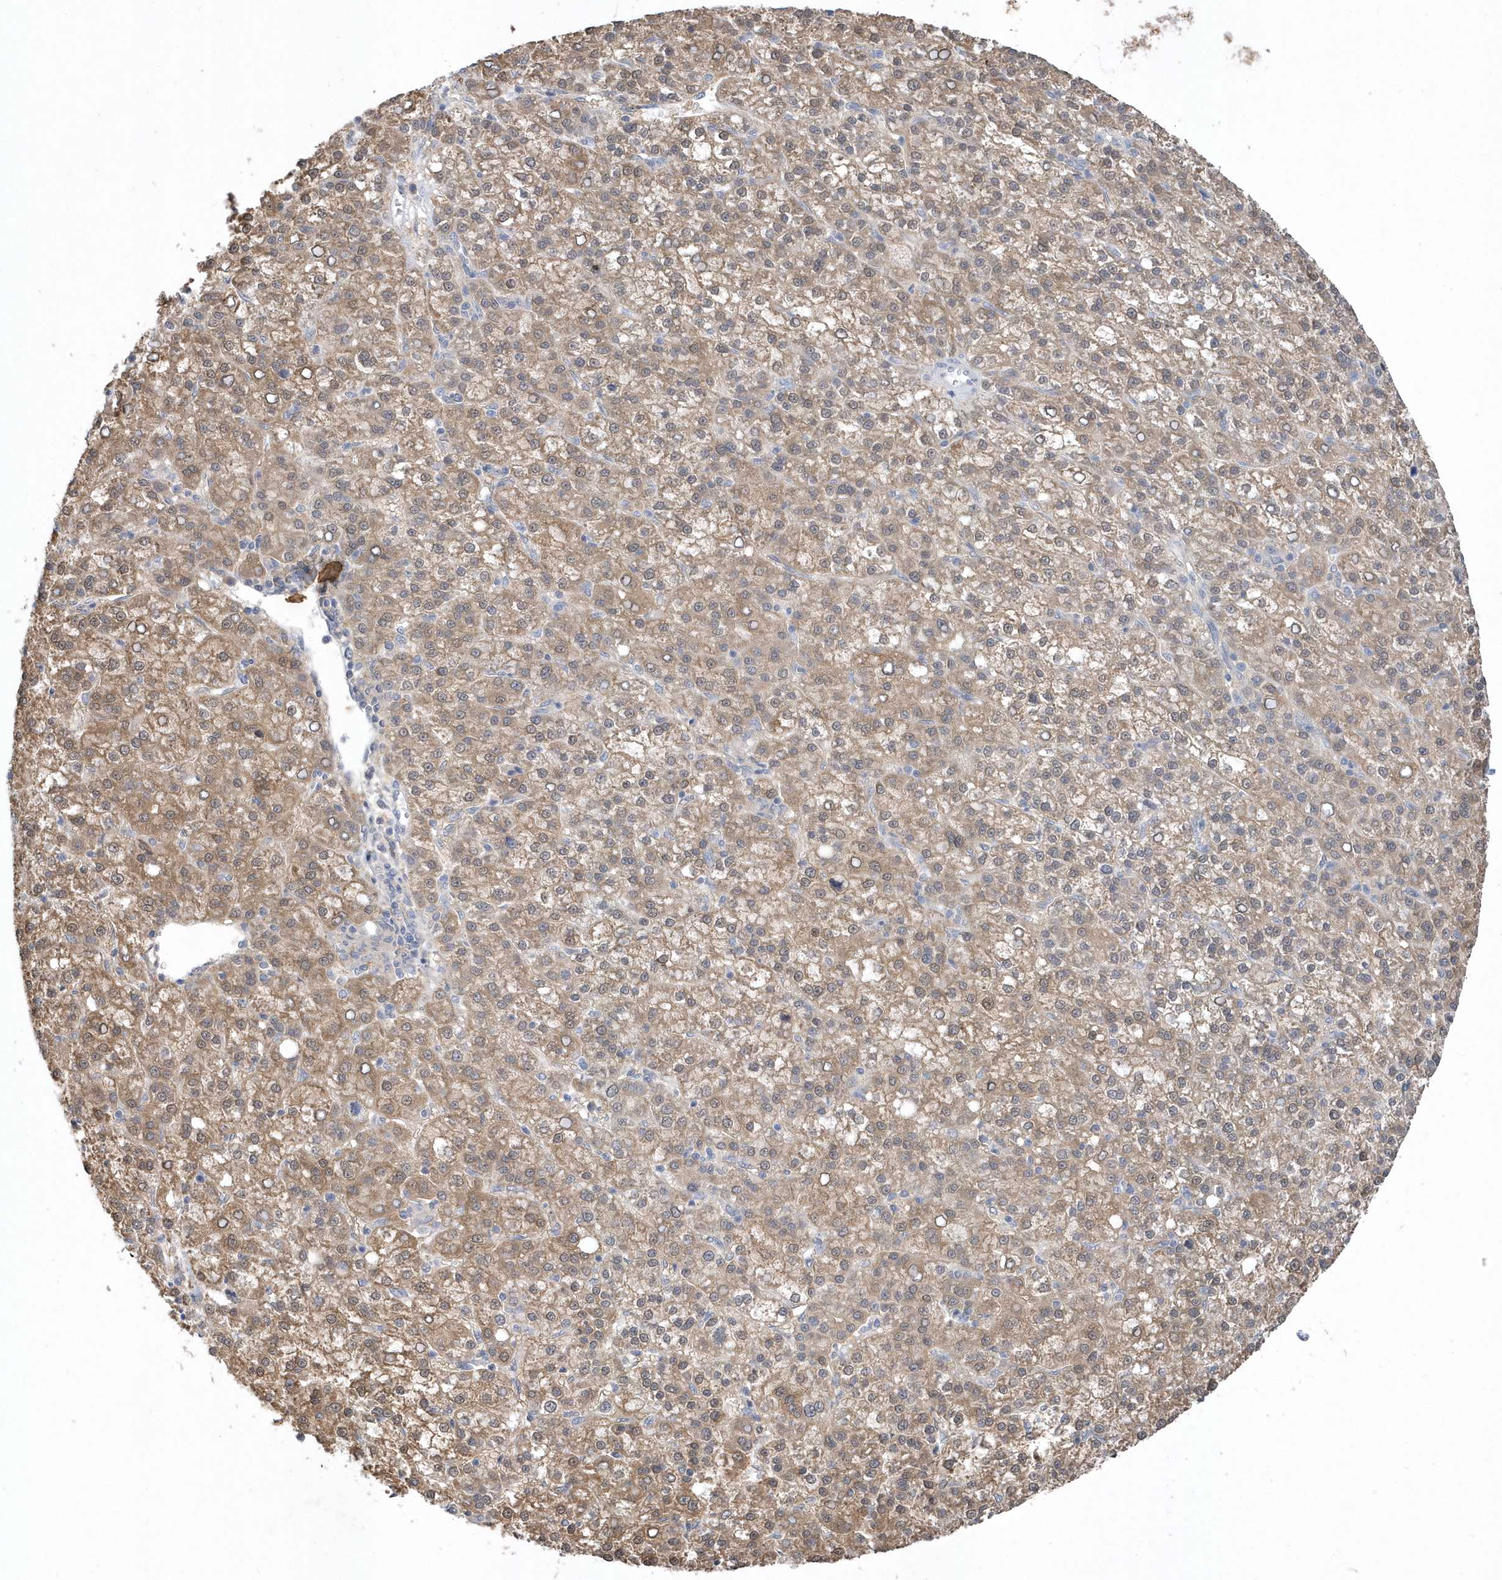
{"staining": {"intensity": "moderate", "quantity": ">75%", "location": "cytoplasmic/membranous"}, "tissue": "liver cancer", "cell_type": "Tumor cells", "image_type": "cancer", "snomed": [{"axis": "morphology", "description": "Carcinoma, Hepatocellular, NOS"}, {"axis": "topography", "description": "Liver"}], "caption": "Protein staining exhibits moderate cytoplasmic/membranous expression in about >75% of tumor cells in liver cancer.", "gene": "AKR7A2", "patient": {"sex": "female", "age": 58}}